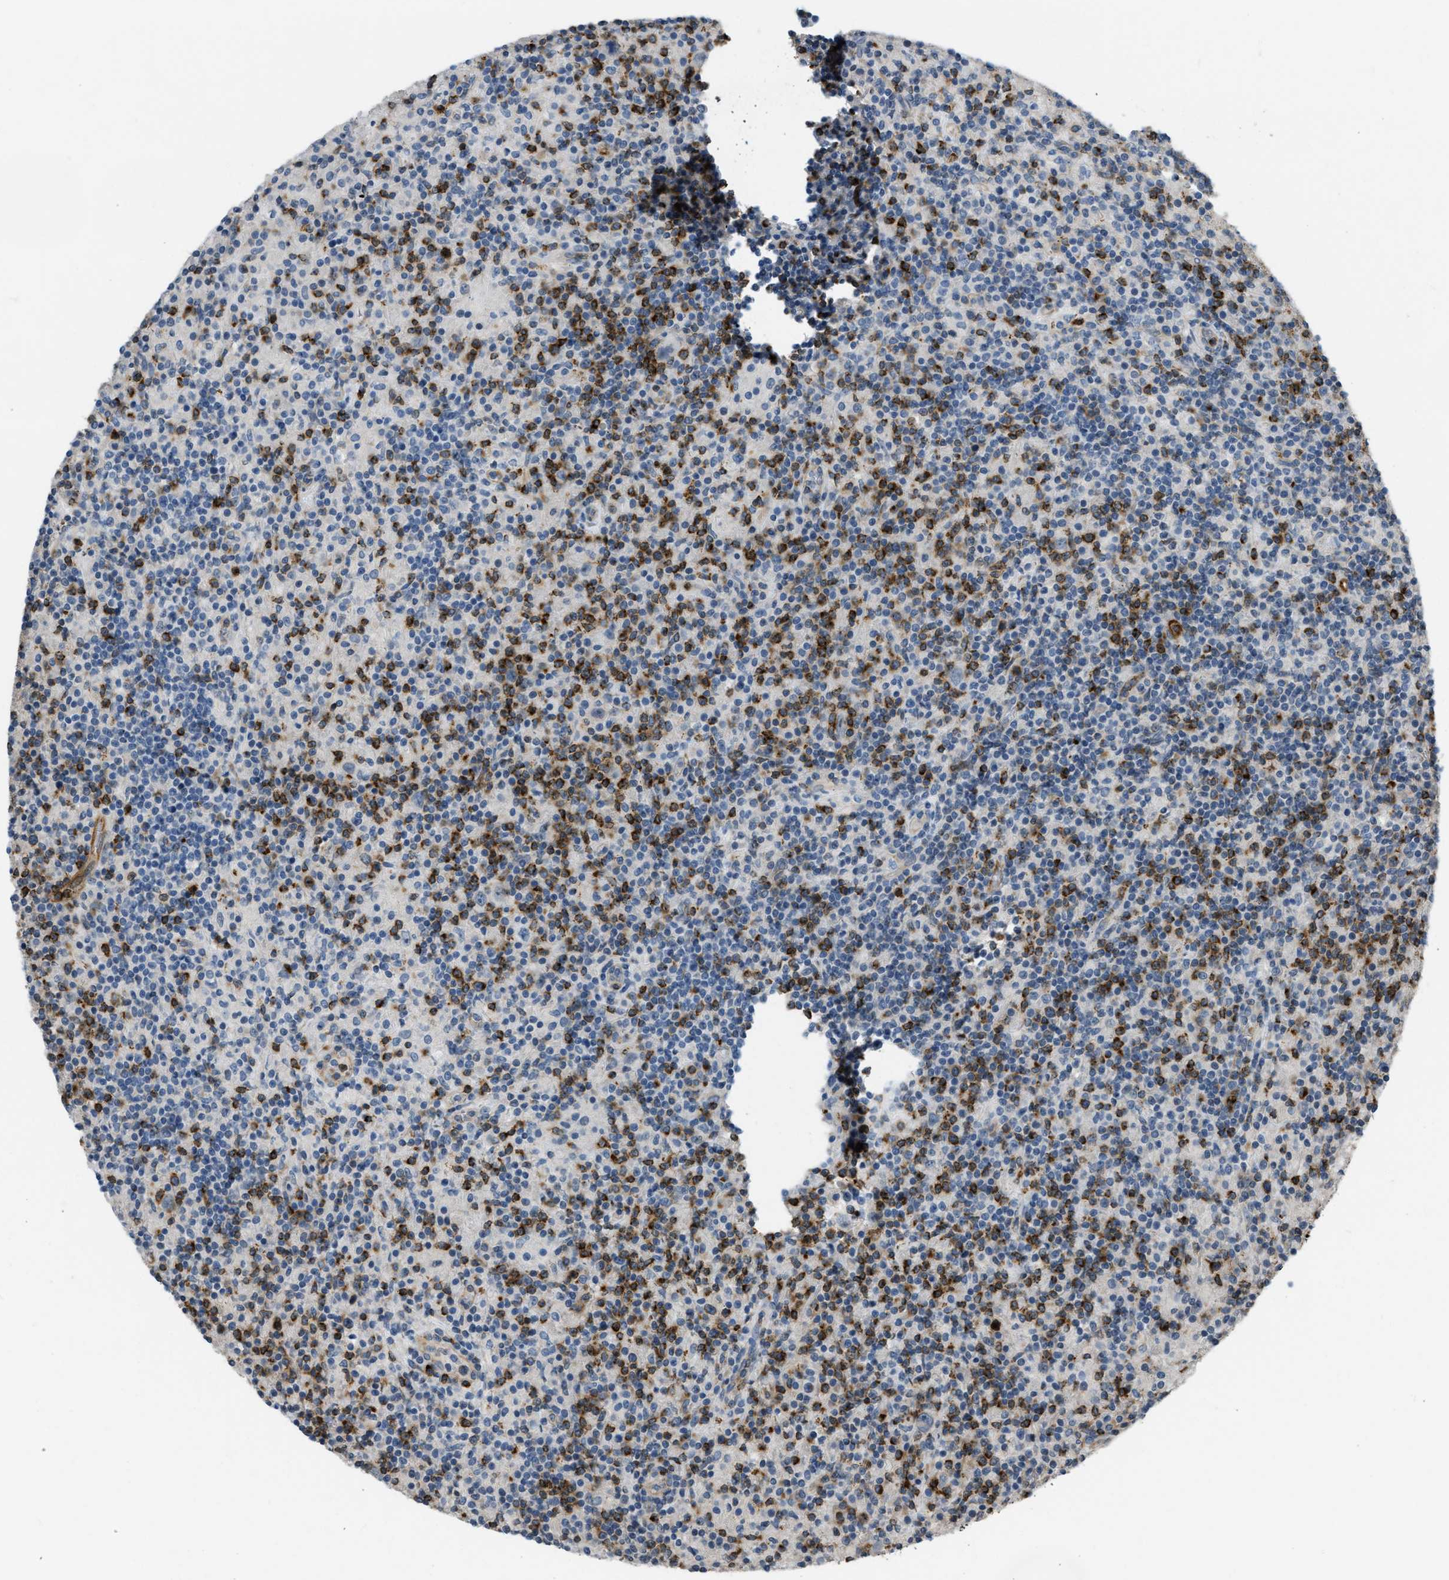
{"staining": {"intensity": "weak", "quantity": "<25%", "location": "cytoplasmic/membranous"}, "tissue": "lymphoma", "cell_type": "Tumor cells", "image_type": "cancer", "snomed": [{"axis": "morphology", "description": "Hodgkin's disease, NOS"}, {"axis": "topography", "description": "Lymph node"}], "caption": "IHC histopathology image of neoplastic tissue: lymphoma stained with DAB (3,3'-diaminobenzidine) shows no significant protein staining in tumor cells.", "gene": "KIAA1671", "patient": {"sex": "male", "age": 70}}